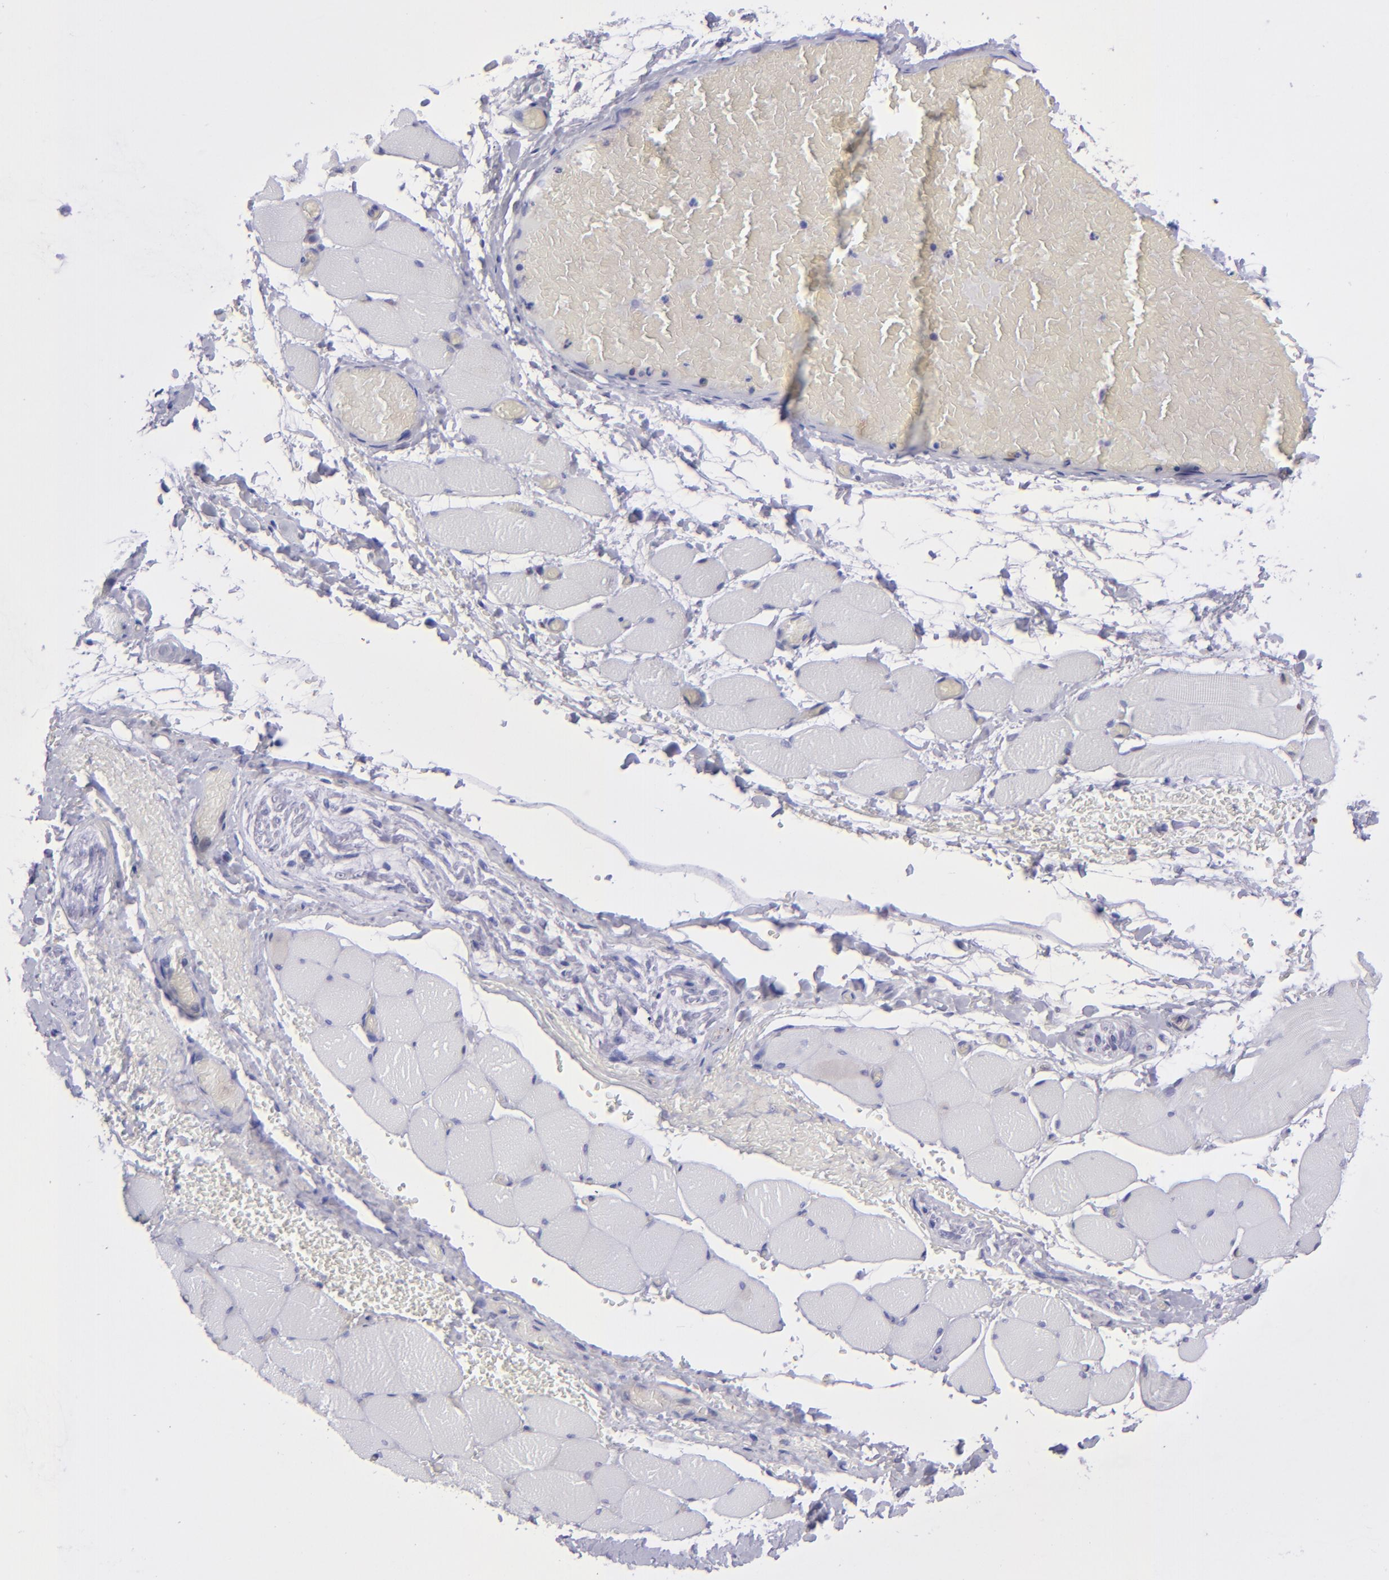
{"staining": {"intensity": "negative", "quantity": "none", "location": "none"}, "tissue": "skeletal muscle", "cell_type": "Myocytes", "image_type": "normal", "snomed": [{"axis": "morphology", "description": "Normal tissue, NOS"}, {"axis": "topography", "description": "Skeletal muscle"}, {"axis": "topography", "description": "Soft tissue"}], "caption": "Myocytes show no significant protein staining in normal skeletal muscle. (DAB (3,3'-diaminobenzidine) IHC visualized using brightfield microscopy, high magnification).", "gene": "TYMP", "patient": {"sex": "female", "age": 58}}